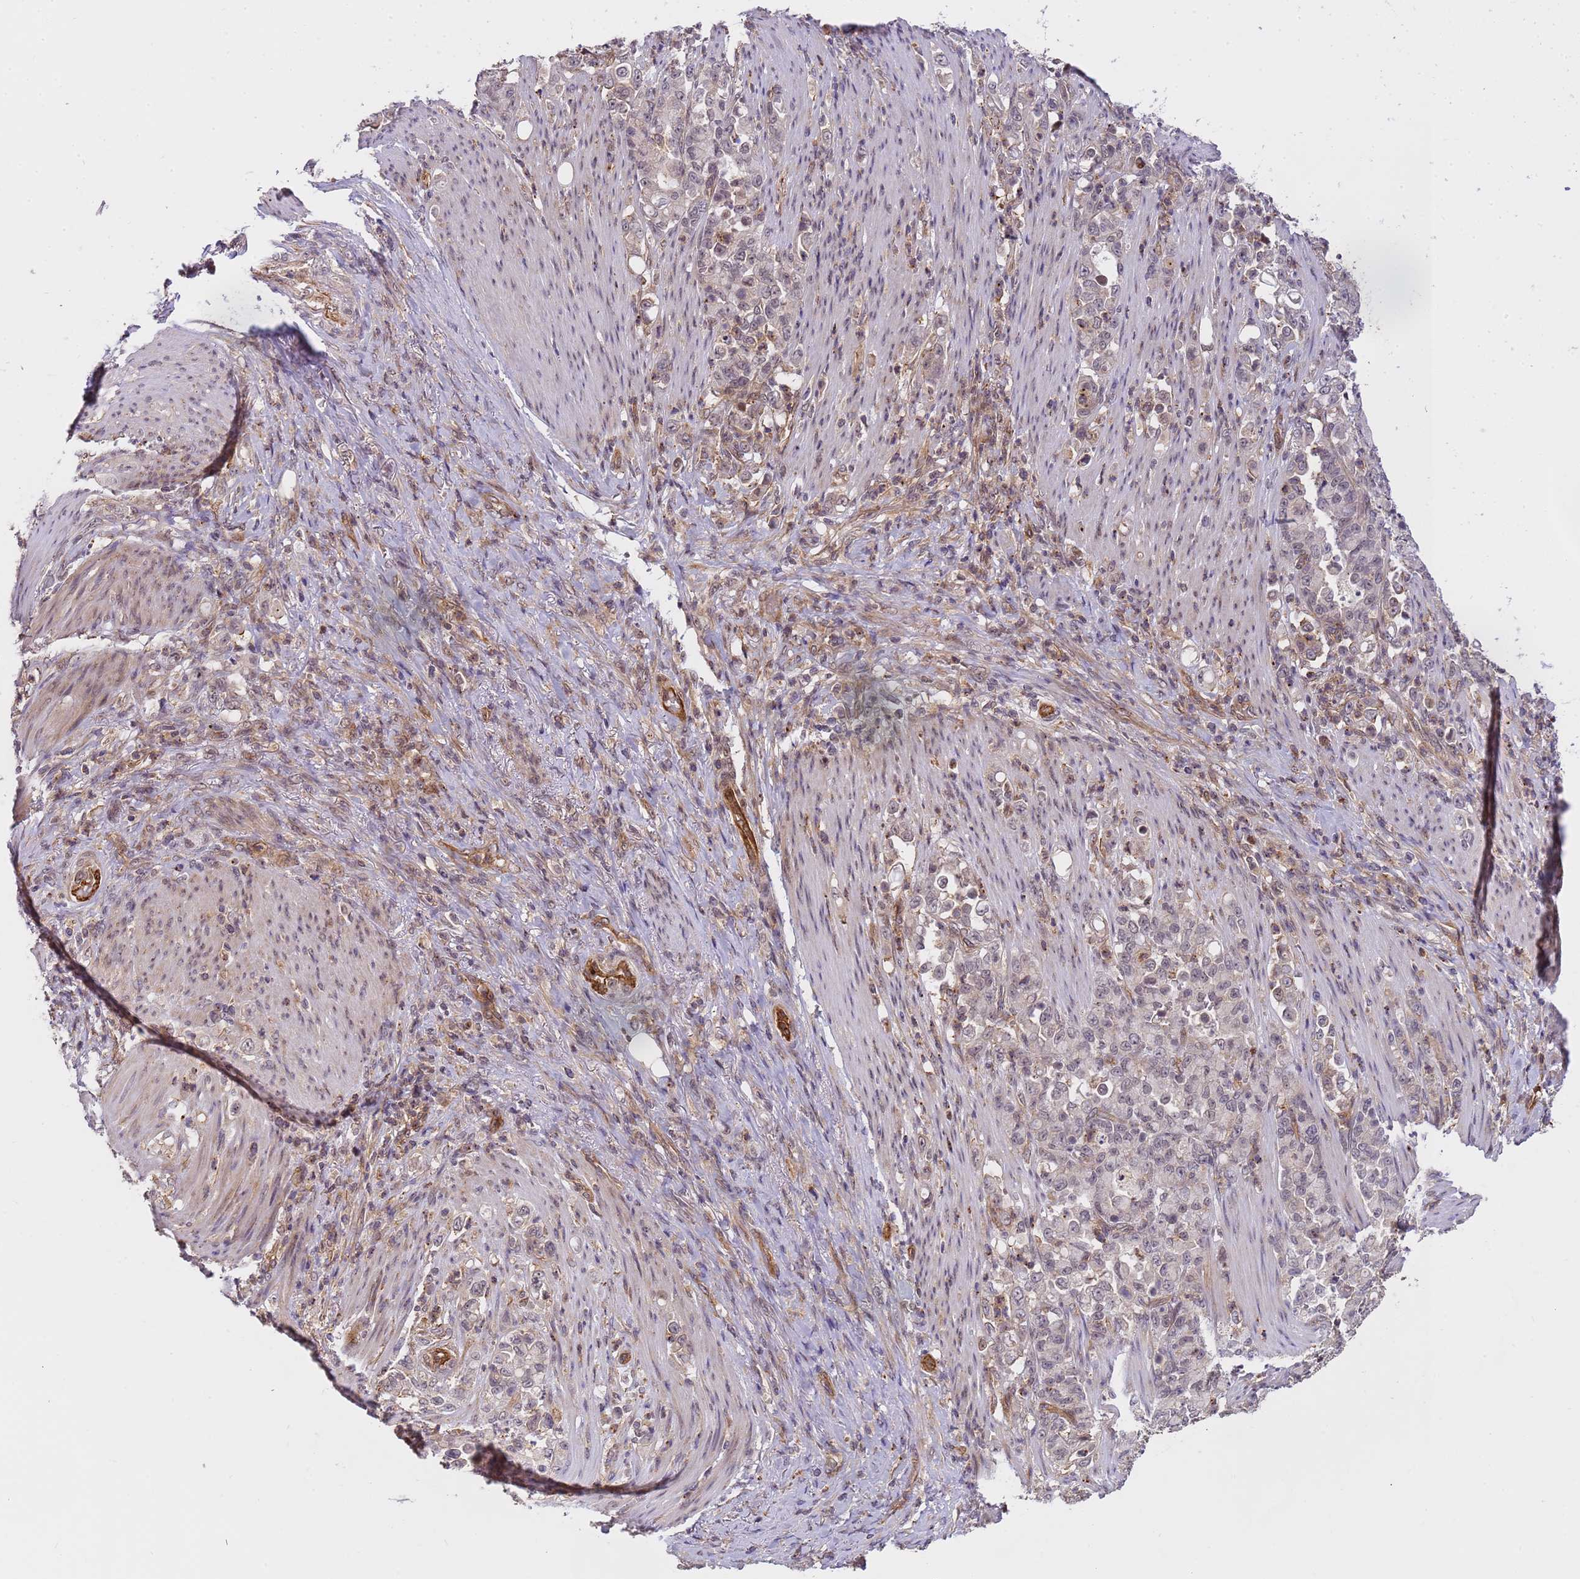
{"staining": {"intensity": "weak", "quantity": "<25%", "location": "nuclear"}, "tissue": "stomach cancer", "cell_type": "Tumor cells", "image_type": "cancer", "snomed": [{"axis": "morphology", "description": "Normal tissue, NOS"}, {"axis": "morphology", "description": "Adenocarcinoma, NOS"}, {"axis": "topography", "description": "Stomach"}], "caption": "High magnification brightfield microscopy of stomach cancer (adenocarcinoma) stained with DAB (brown) and counterstained with hematoxylin (blue): tumor cells show no significant staining.", "gene": "EMC2", "patient": {"sex": "female", "age": 79}}